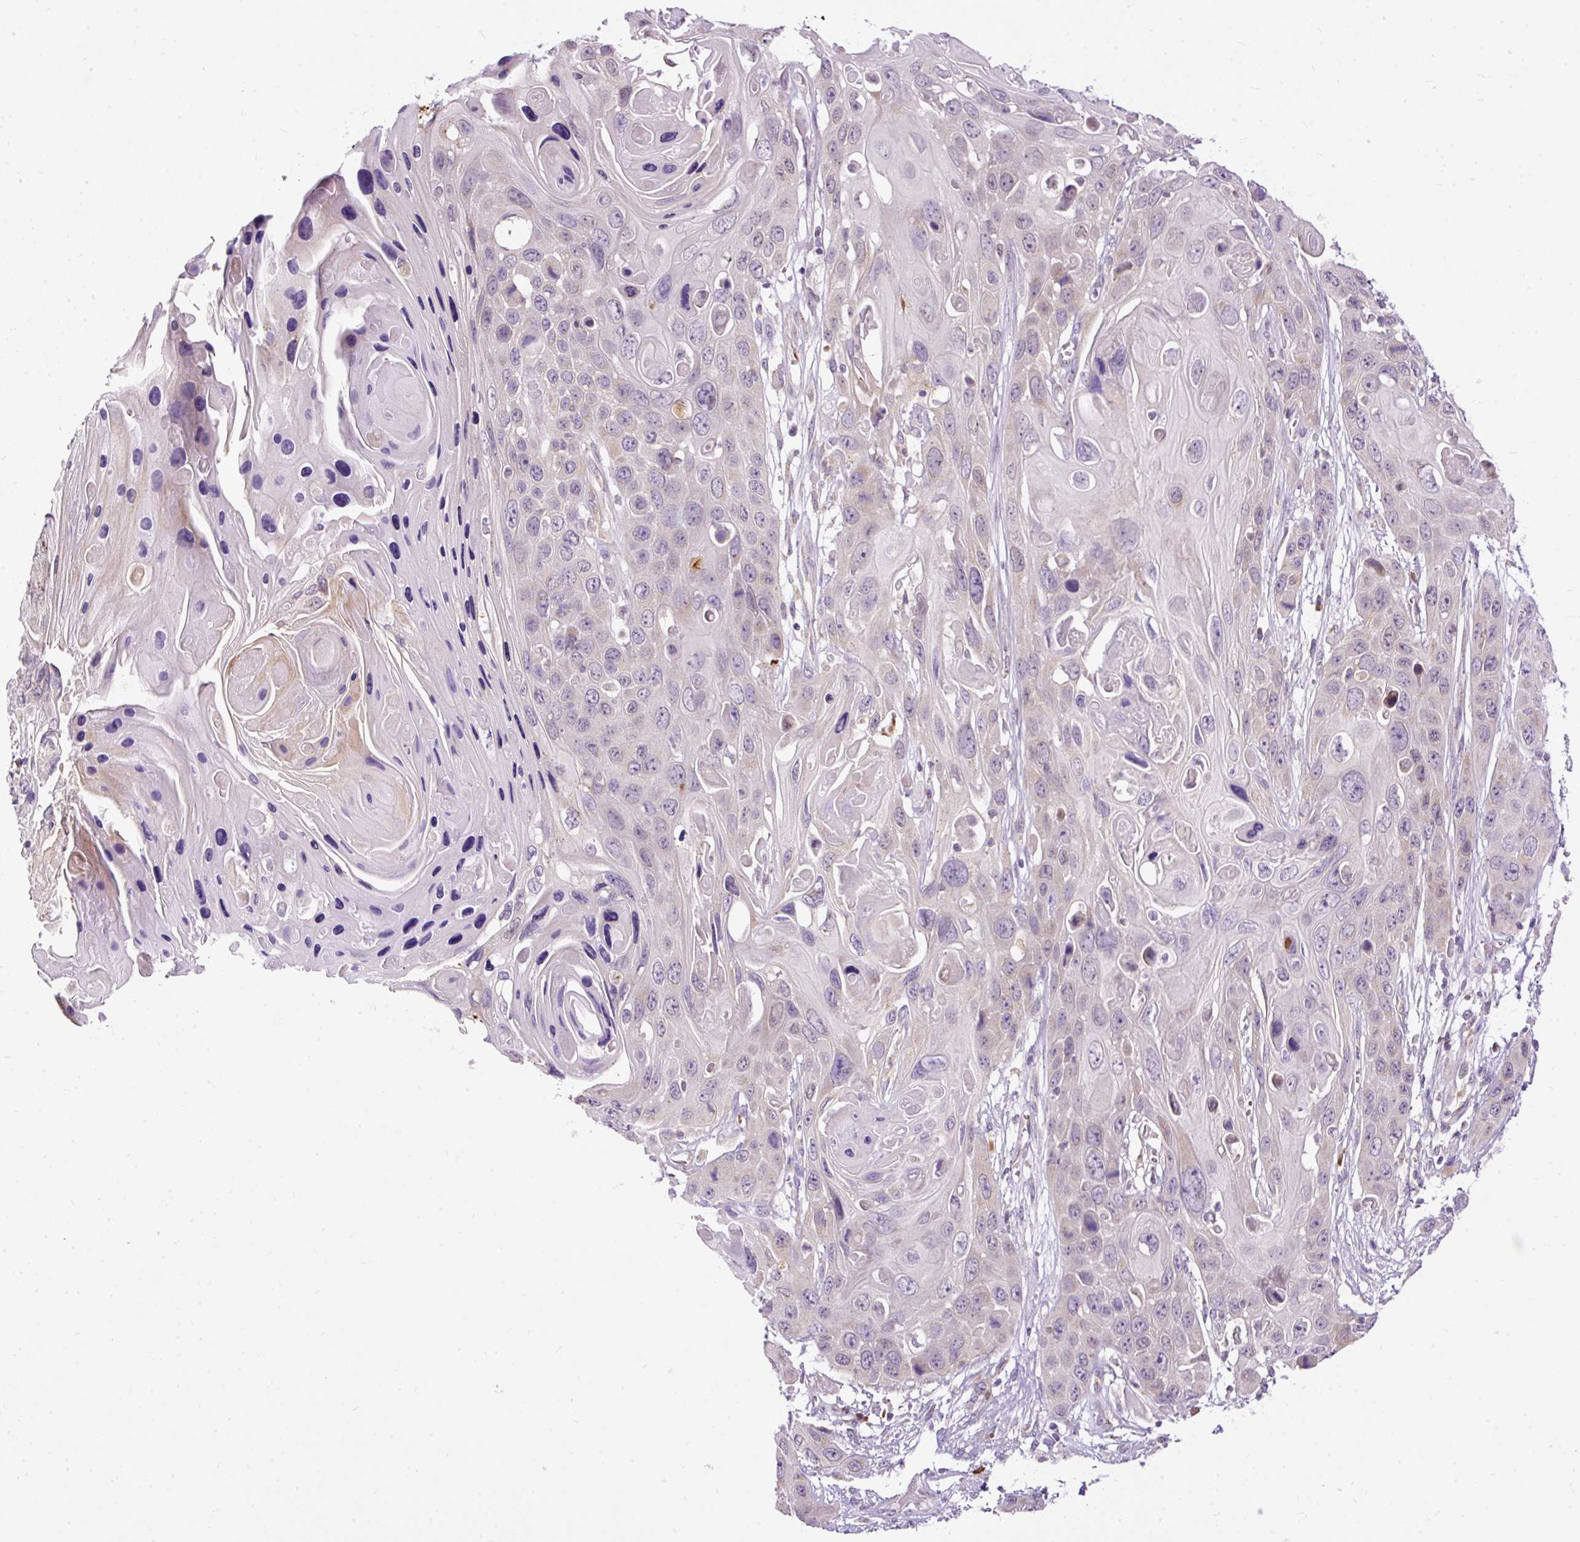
{"staining": {"intensity": "negative", "quantity": "none", "location": "none"}, "tissue": "skin cancer", "cell_type": "Tumor cells", "image_type": "cancer", "snomed": [{"axis": "morphology", "description": "Squamous cell carcinoma, NOS"}, {"axis": "topography", "description": "Skin"}], "caption": "DAB immunohistochemical staining of skin cancer exhibits no significant positivity in tumor cells.", "gene": "FMC1", "patient": {"sex": "male", "age": 55}}